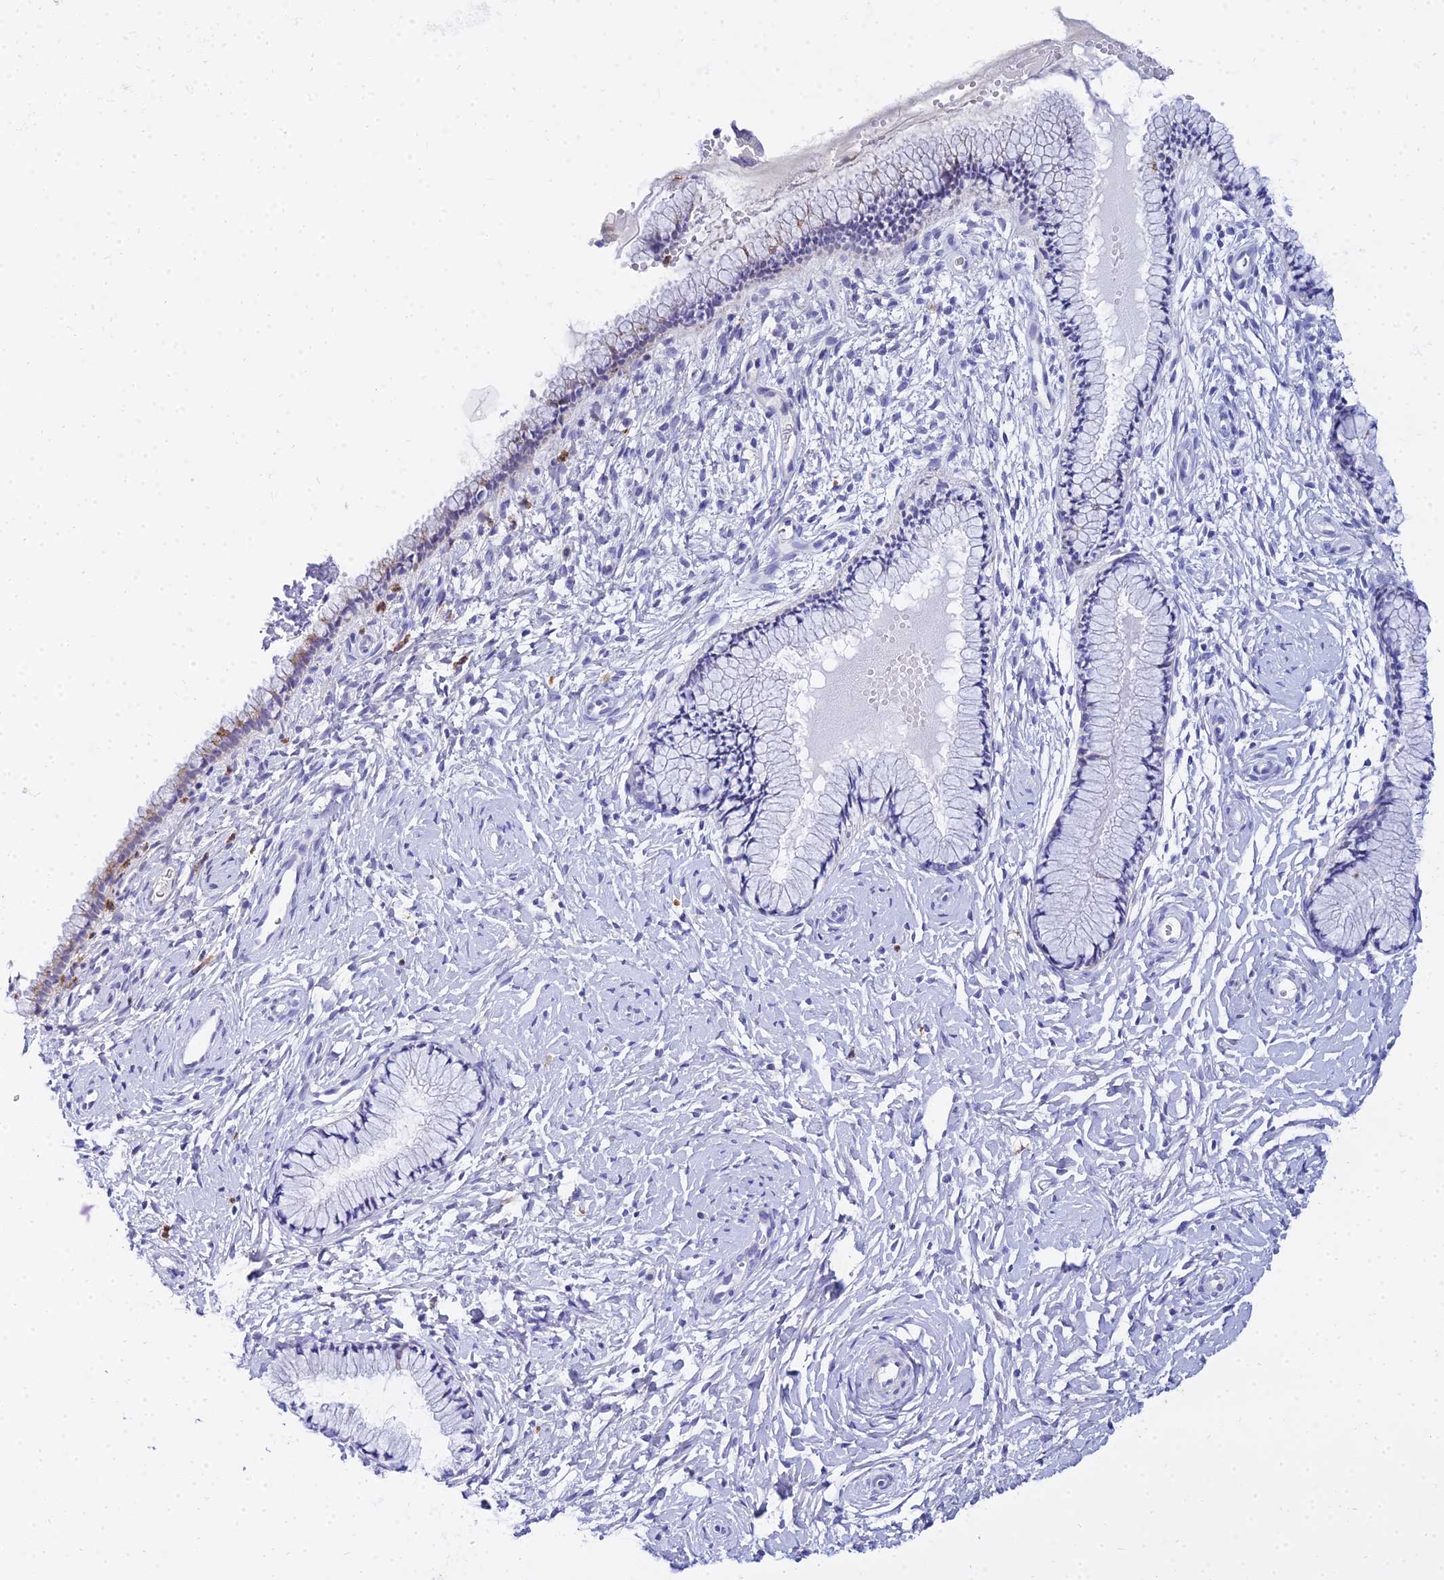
{"staining": {"intensity": "negative", "quantity": "none", "location": "none"}, "tissue": "cervix", "cell_type": "Glandular cells", "image_type": "normal", "snomed": [{"axis": "morphology", "description": "Normal tissue, NOS"}, {"axis": "topography", "description": "Cervix"}], "caption": "Histopathology image shows no significant protein positivity in glandular cells of benign cervix.", "gene": "VWC2L", "patient": {"sex": "female", "age": 33}}